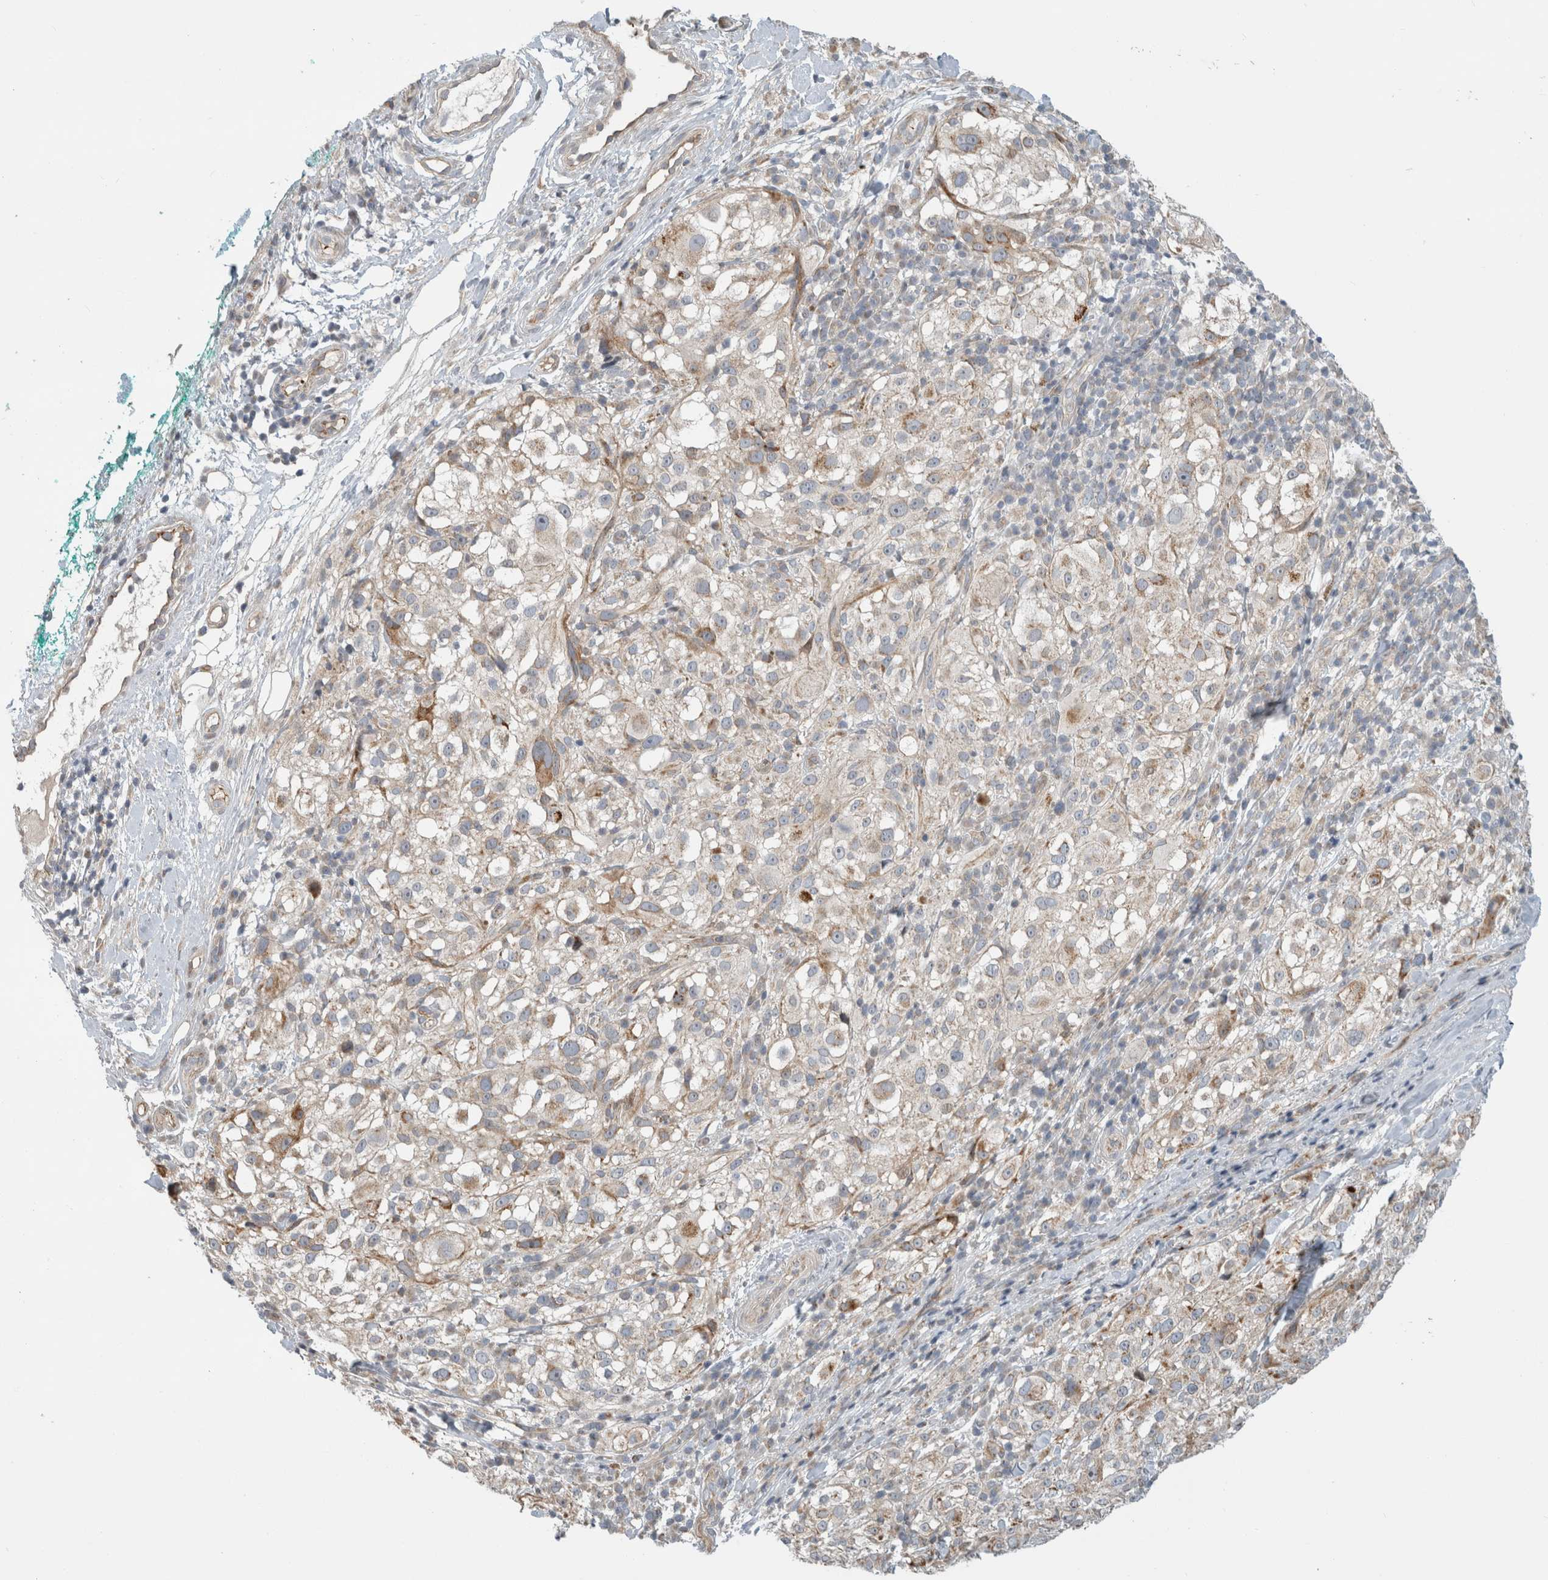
{"staining": {"intensity": "weak", "quantity": ">75%", "location": "cytoplasmic/membranous"}, "tissue": "melanoma", "cell_type": "Tumor cells", "image_type": "cancer", "snomed": [{"axis": "morphology", "description": "Necrosis, NOS"}, {"axis": "morphology", "description": "Malignant melanoma, NOS"}, {"axis": "topography", "description": "Skin"}], "caption": "IHC of human melanoma demonstrates low levels of weak cytoplasmic/membranous expression in approximately >75% of tumor cells. The protein is shown in brown color, while the nuclei are stained blue.", "gene": "KPNA5", "patient": {"sex": "female", "age": 87}}